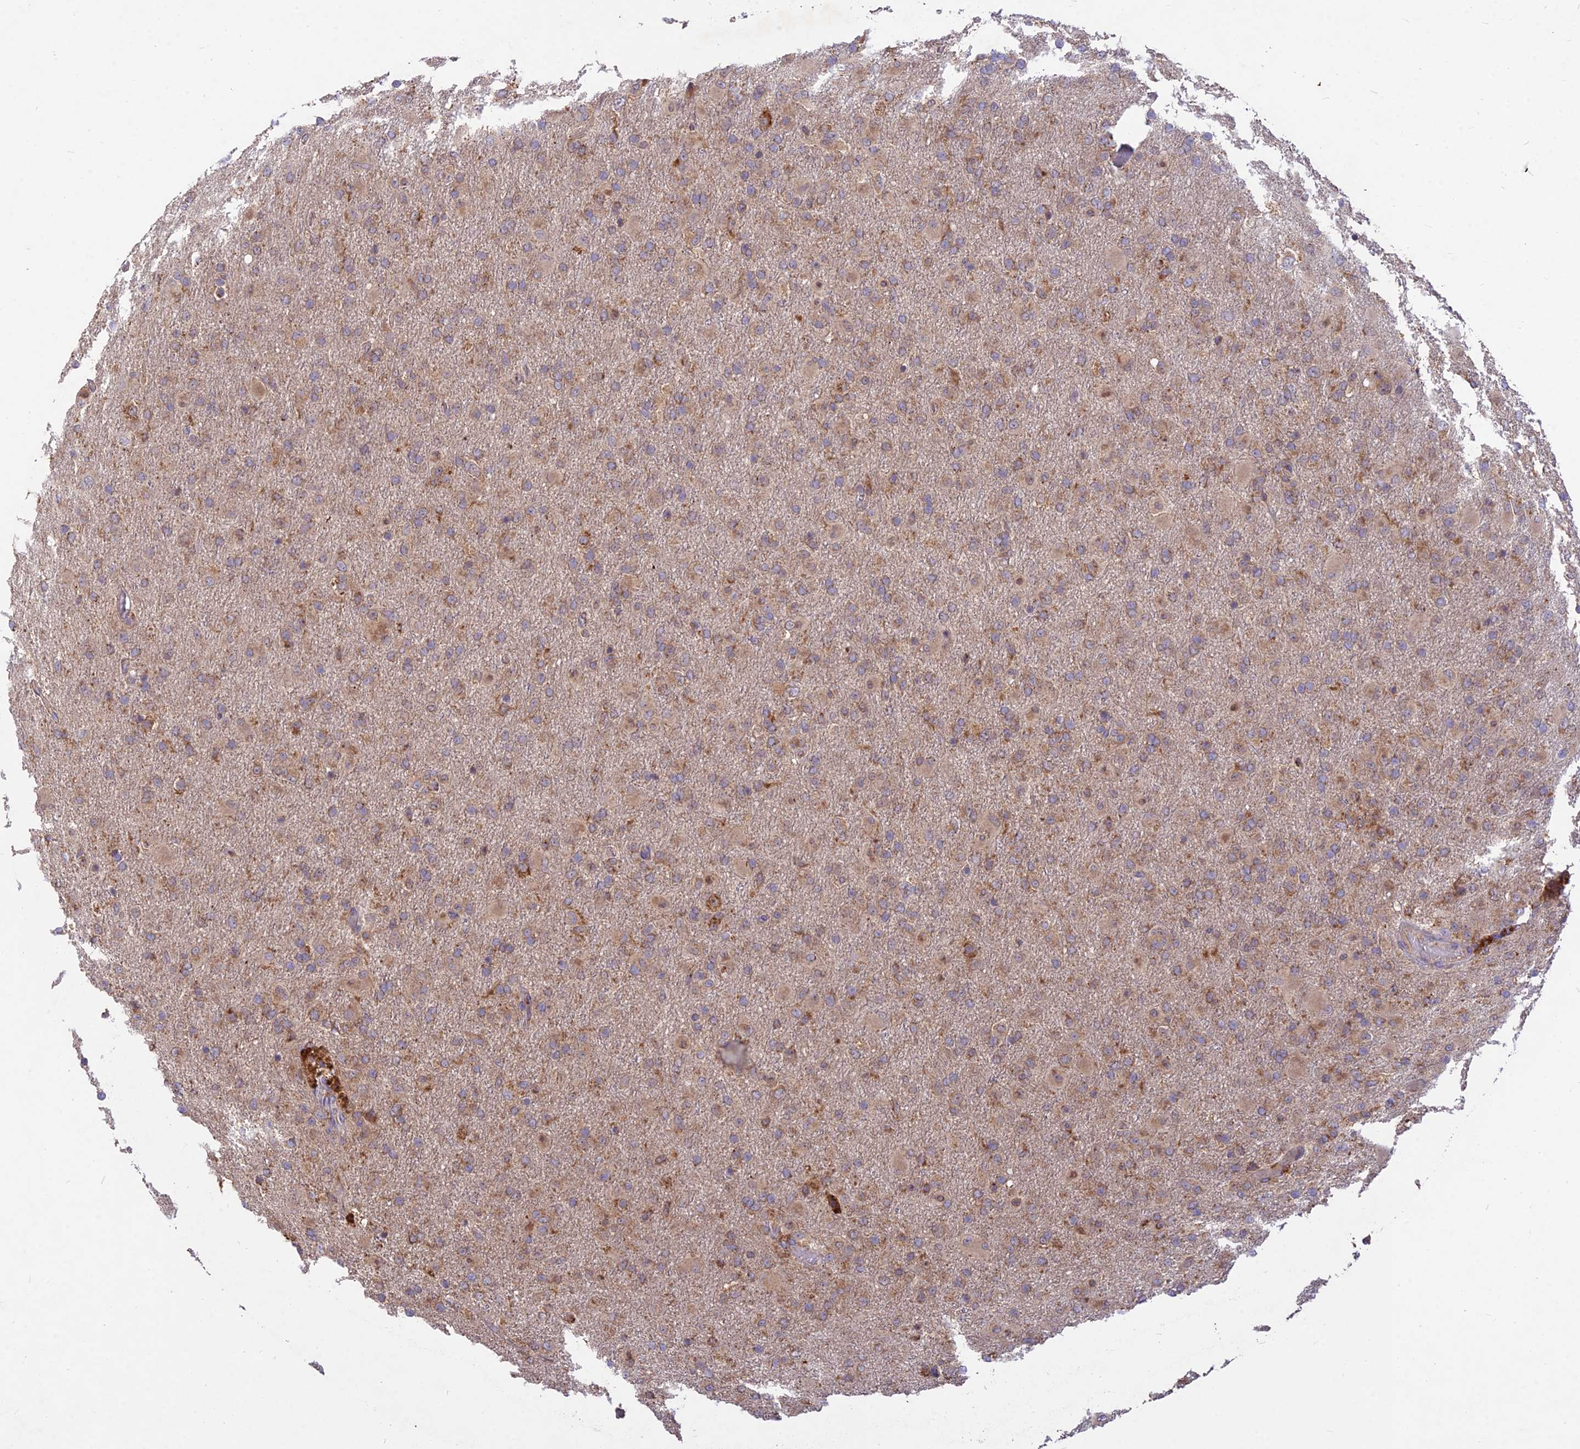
{"staining": {"intensity": "moderate", "quantity": ">75%", "location": "cytoplasmic/membranous"}, "tissue": "glioma", "cell_type": "Tumor cells", "image_type": "cancer", "snomed": [{"axis": "morphology", "description": "Glioma, malignant, Low grade"}, {"axis": "topography", "description": "Brain"}], "caption": "Immunohistochemical staining of human glioma reveals medium levels of moderate cytoplasmic/membranous staining in approximately >75% of tumor cells.", "gene": "NXNL2", "patient": {"sex": "male", "age": 65}}